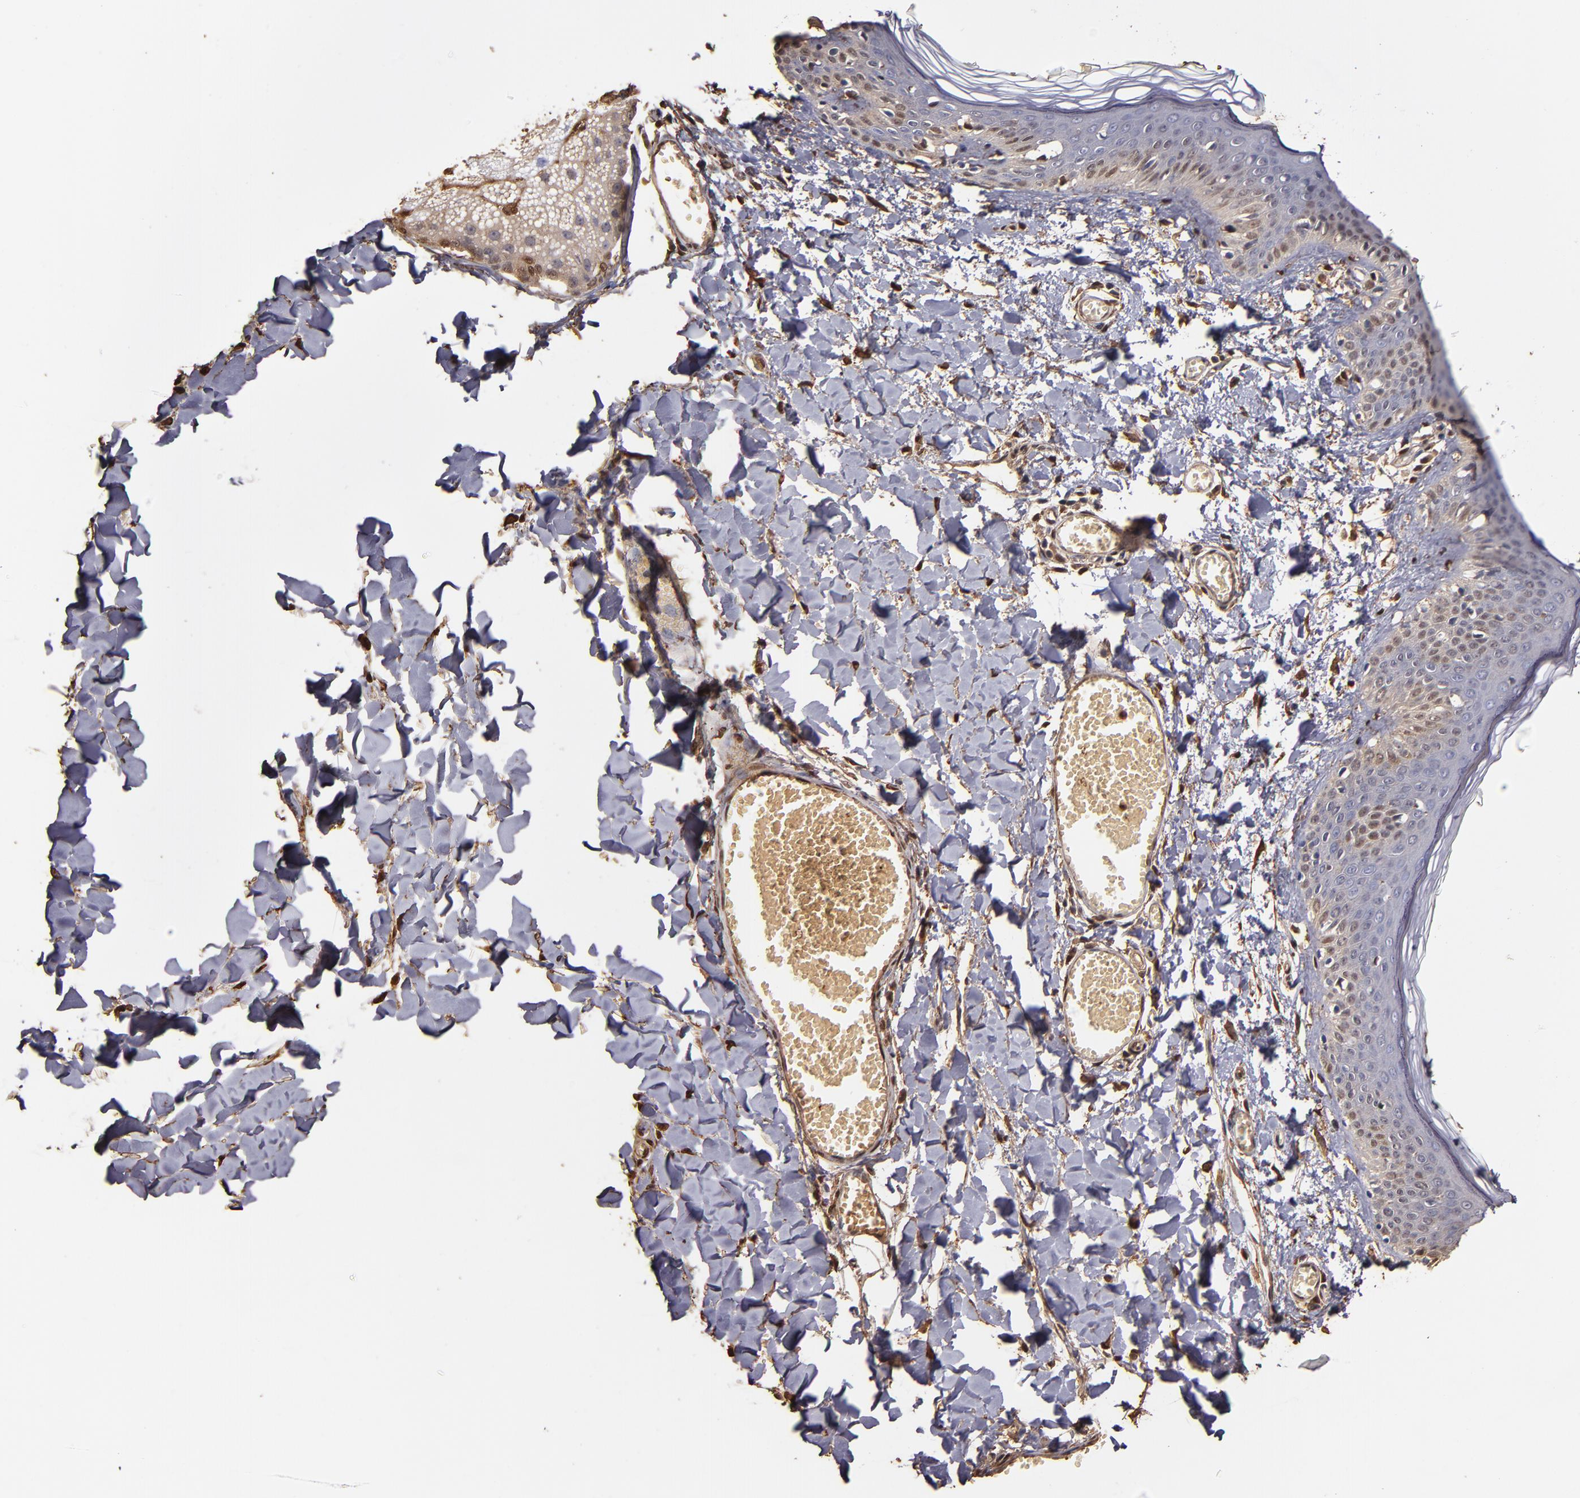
{"staining": {"intensity": "moderate", "quantity": ">75%", "location": "cytoplasmic/membranous,nuclear"}, "tissue": "skin", "cell_type": "Fibroblasts", "image_type": "normal", "snomed": [{"axis": "morphology", "description": "Normal tissue, NOS"}, {"axis": "morphology", "description": "Sarcoma, NOS"}, {"axis": "topography", "description": "Skin"}, {"axis": "topography", "description": "Soft tissue"}], "caption": "Unremarkable skin shows moderate cytoplasmic/membranous,nuclear positivity in about >75% of fibroblasts, visualized by immunohistochemistry.", "gene": "S100A6", "patient": {"sex": "female", "age": 51}}